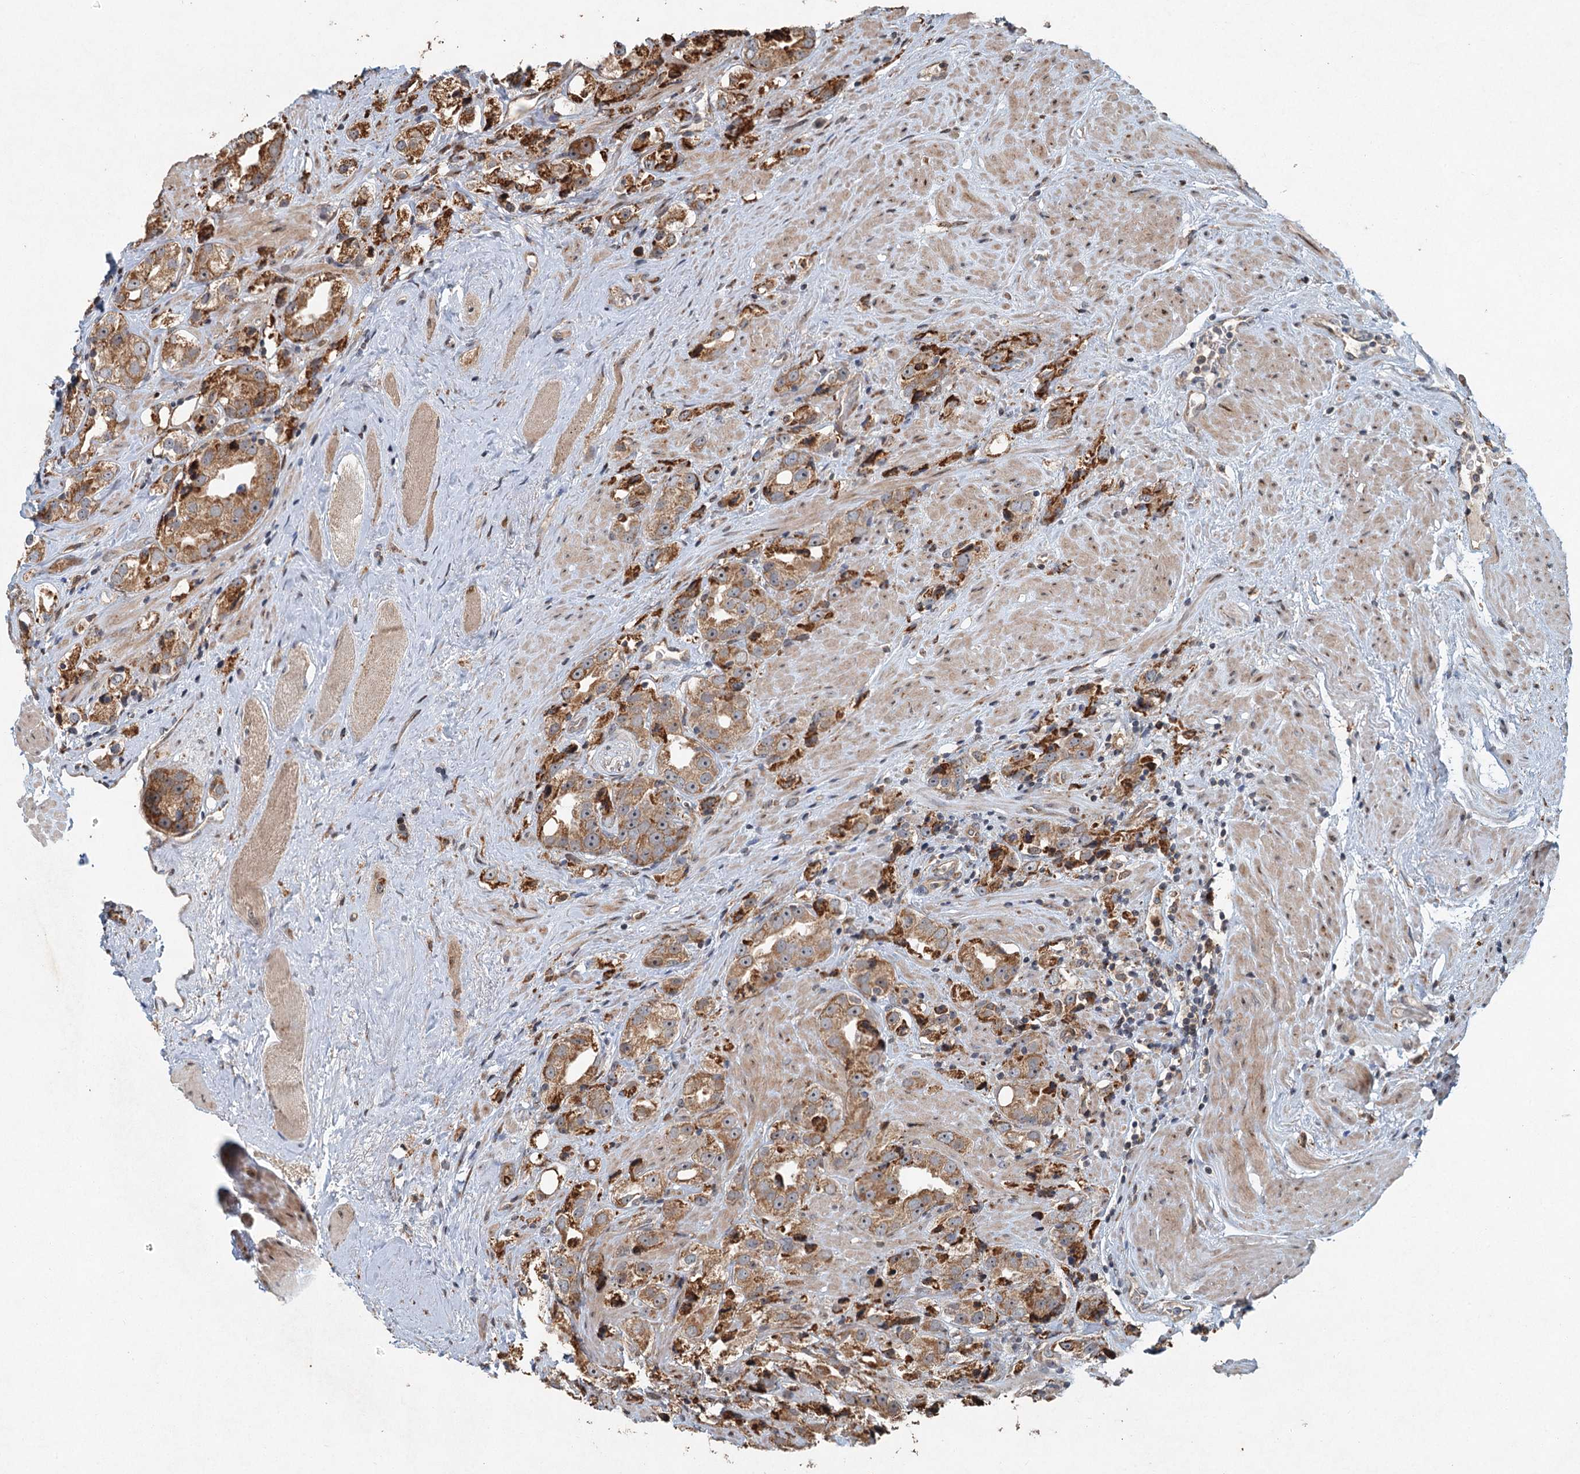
{"staining": {"intensity": "moderate", "quantity": ">75%", "location": "cytoplasmic/membranous"}, "tissue": "prostate cancer", "cell_type": "Tumor cells", "image_type": "cancer", "snomed": [{"axis": "morphology", "description": "Adenocarcinoma, NOS"}, {"axis": "topography", "description": "Prostate"}], "caption": "Prostate cancer (adenocarcinoma) tissue shows moderate cytoplasmic/membranous positivity in about >75% of tumor cells, visualized by immunohistochemistry.", "gene": "SRPX2", "patient": {"sex": "male", "age": 79}}